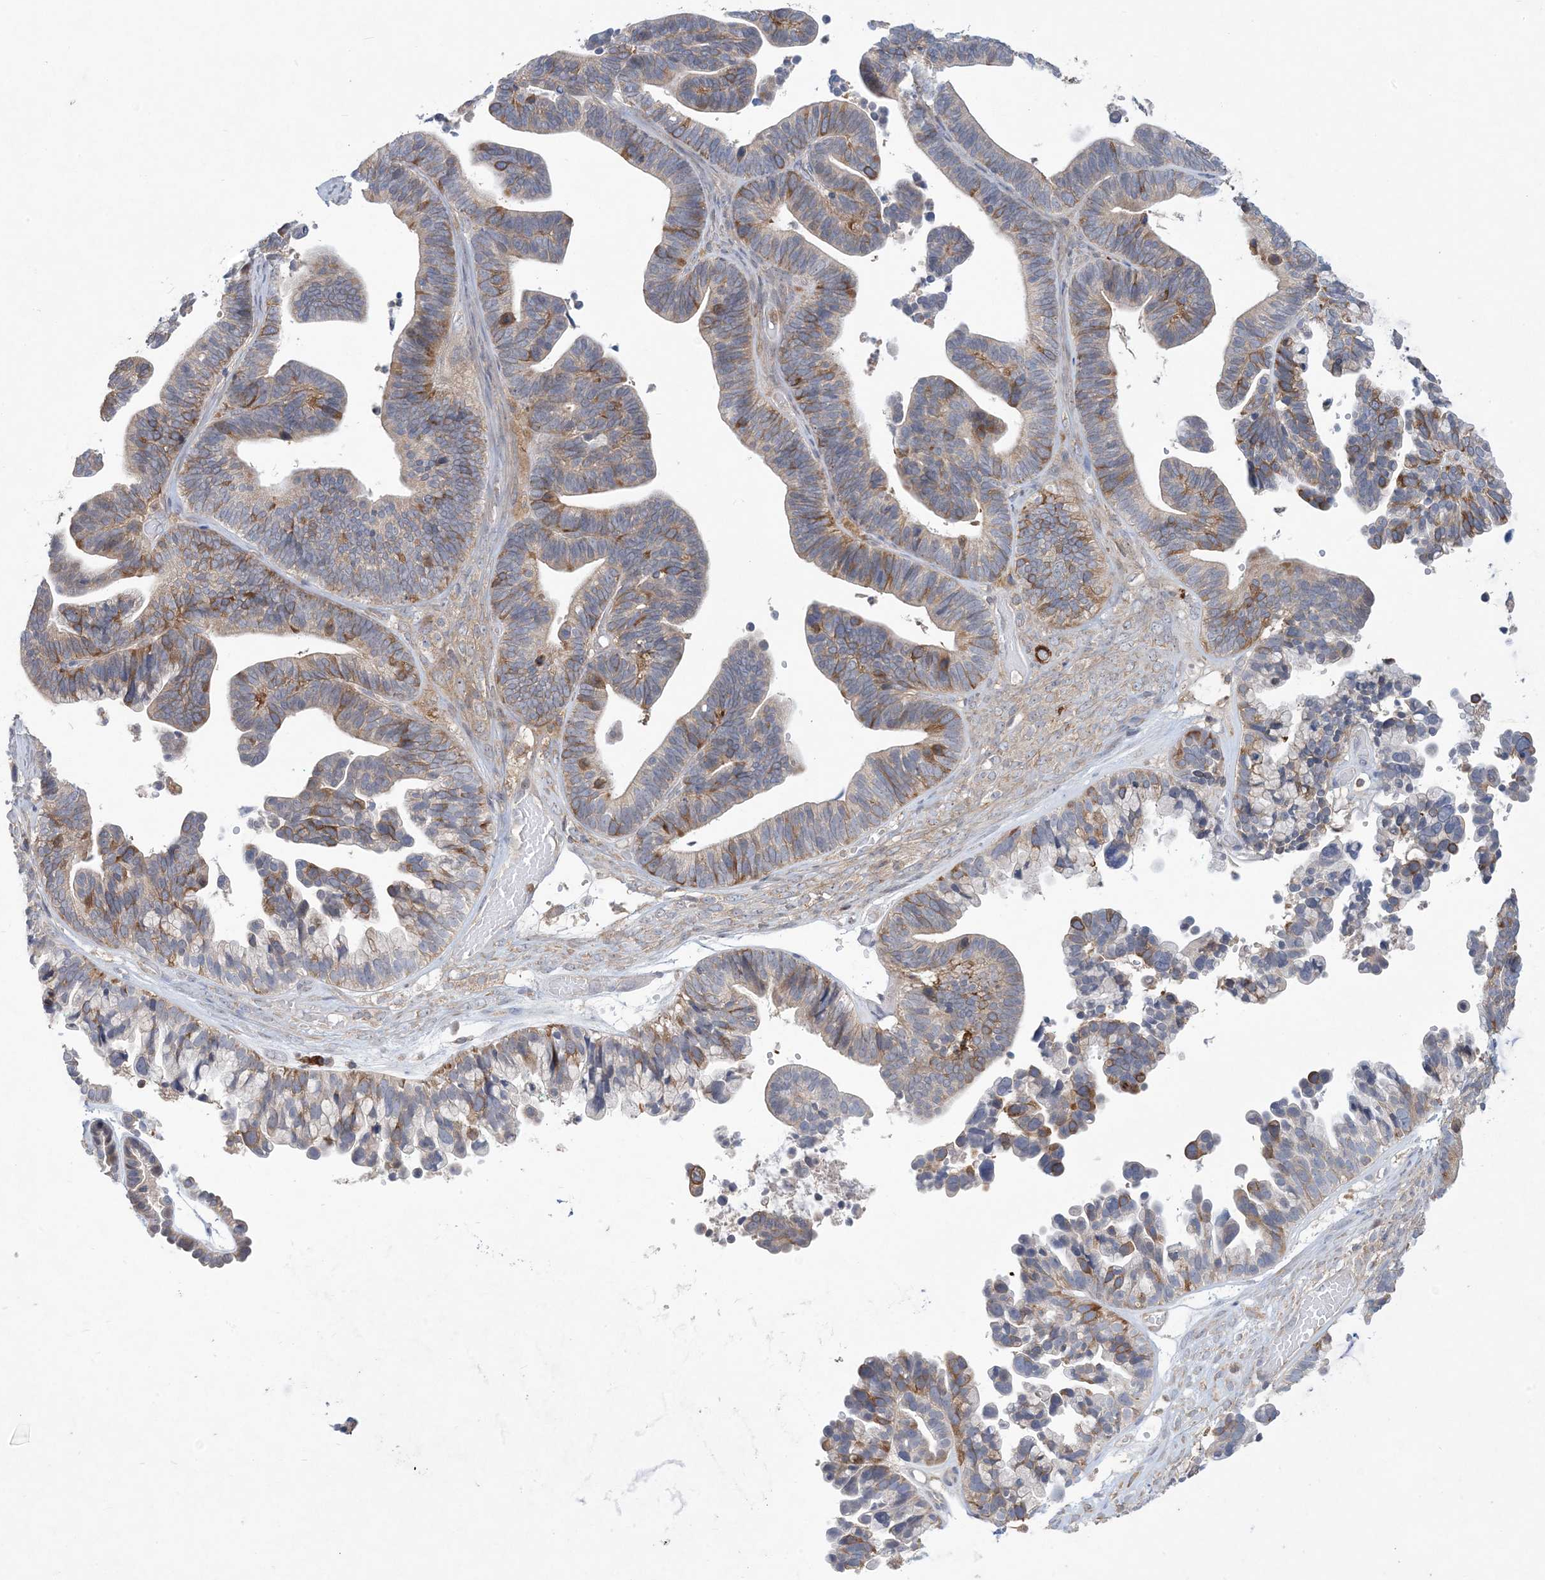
{"staining": {"intensity": "moderate", "quantity": "<25%", "location": "cytoplasmic/membranous"}, "tissue": "ovarian cancer", "cell_type": "Tumor cells", "image_type": "cancer", "snomed": [{"axis": "morphology", "description": "Cystadenocarcinoma, serous, NOS"}, {"axis": "topography", "description": "Ovary"}], "caption": "DAB (3,3'-diaminobenzidine) immunohistochemical staining of serous cystadenocarcinoma (ovarian) displays moderate cytoplasmic/membranous protein expression in about <25% of tumor cells. Immunohistochemistry (ihc) stains the protein of interest in brown and the nuclei are stained blue.", "gene": "AOC1", "patient": {"sex": "female", "age": 56}}